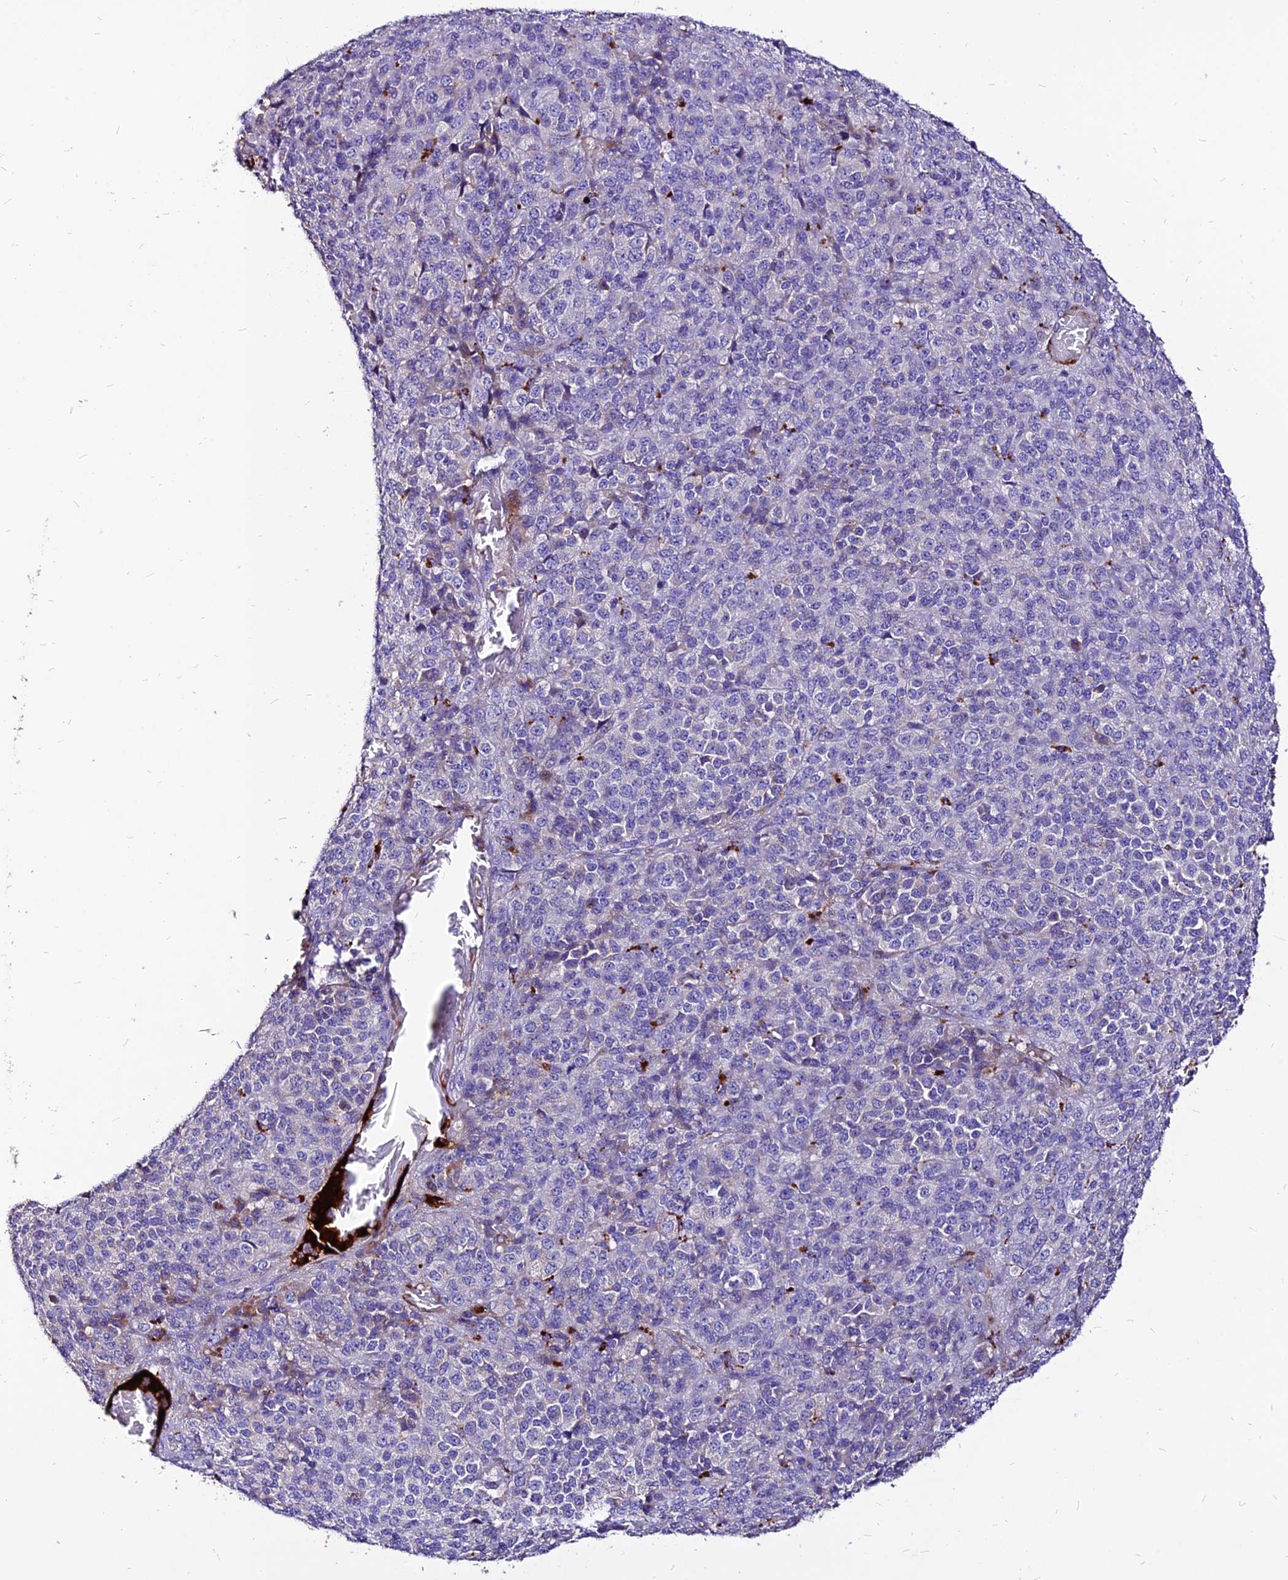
{"staining": {"intensity": "negative", "quantity": "none", "location": "none"}, "tissue": "melanoma", "cell_type": "Tumor cells", "image_type": "cancer", "snomed": [{"axis": "morphology", "description": "Malignant melanoma, Metastatic site"}, {"axis": "topography", "description": "Brain"}], "caption": "Tumor cells show no significant positivity in melanoma. (Brightfield microscopy of DAB immunohistochemistry at high magnification).", "gene": "RIMOC1", "patient": {"sex": "female", "age": 56}}